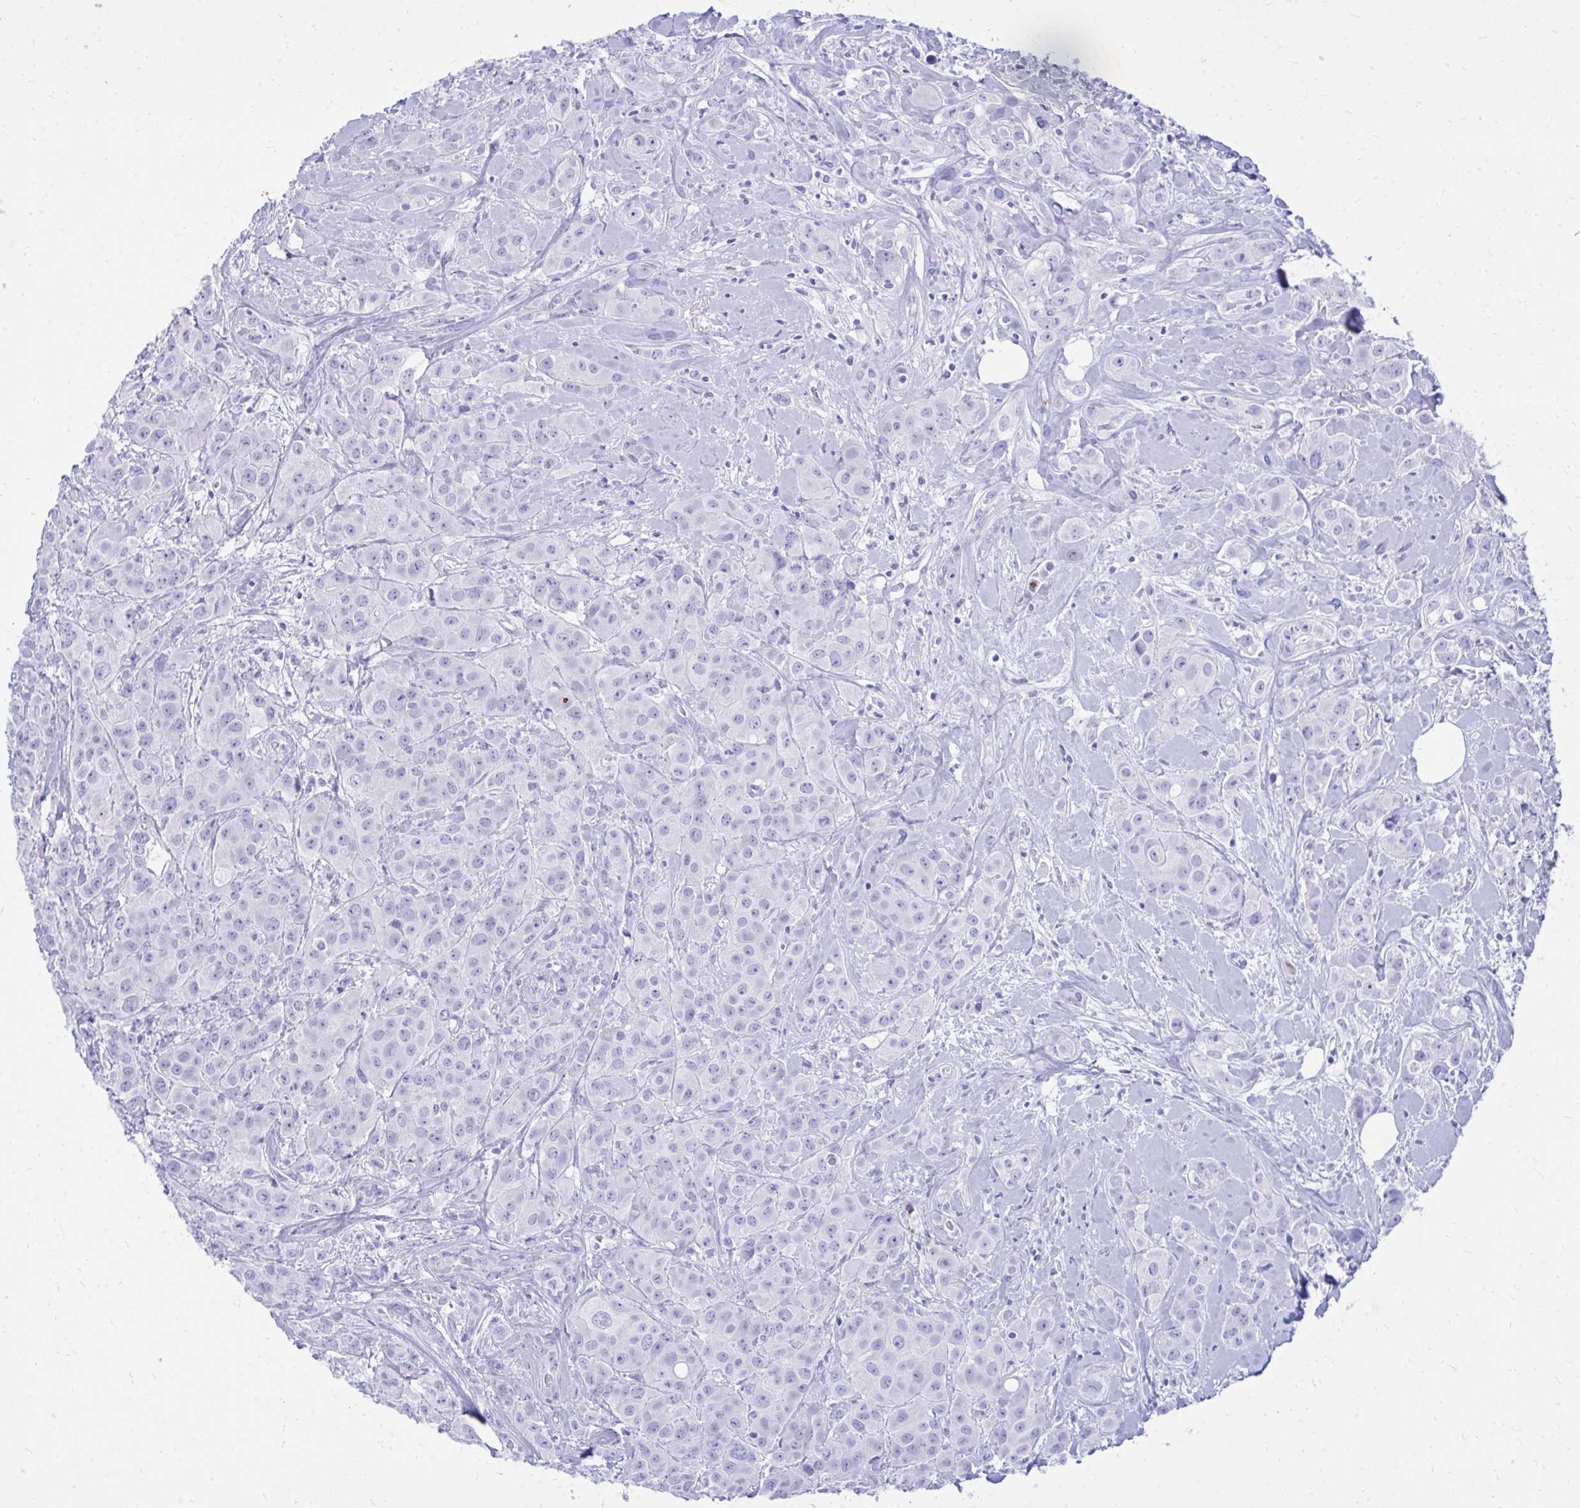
{"staining": {"intensity": "negative", "quantity": "none", "location": "none"}, "tissue": "breast cancer", "cell_type": "Tumor cells", "image_type": "cancer", "snomed": [{"axis": "morphology", "description": "Normal tissue, NOS"}, {"axis": "morphology", "description": "Duct carcinoma"}, {"axis": "topography", "description": "Breast"}], "caption": "DAB (3,3'-diaminobenzidine) immunohistochemical staining of human breast cancer demonstrates no significant positivity in tumor cells.", "gene": "ANKDD1B", "patient": {"sex": "female", "age": 43}}